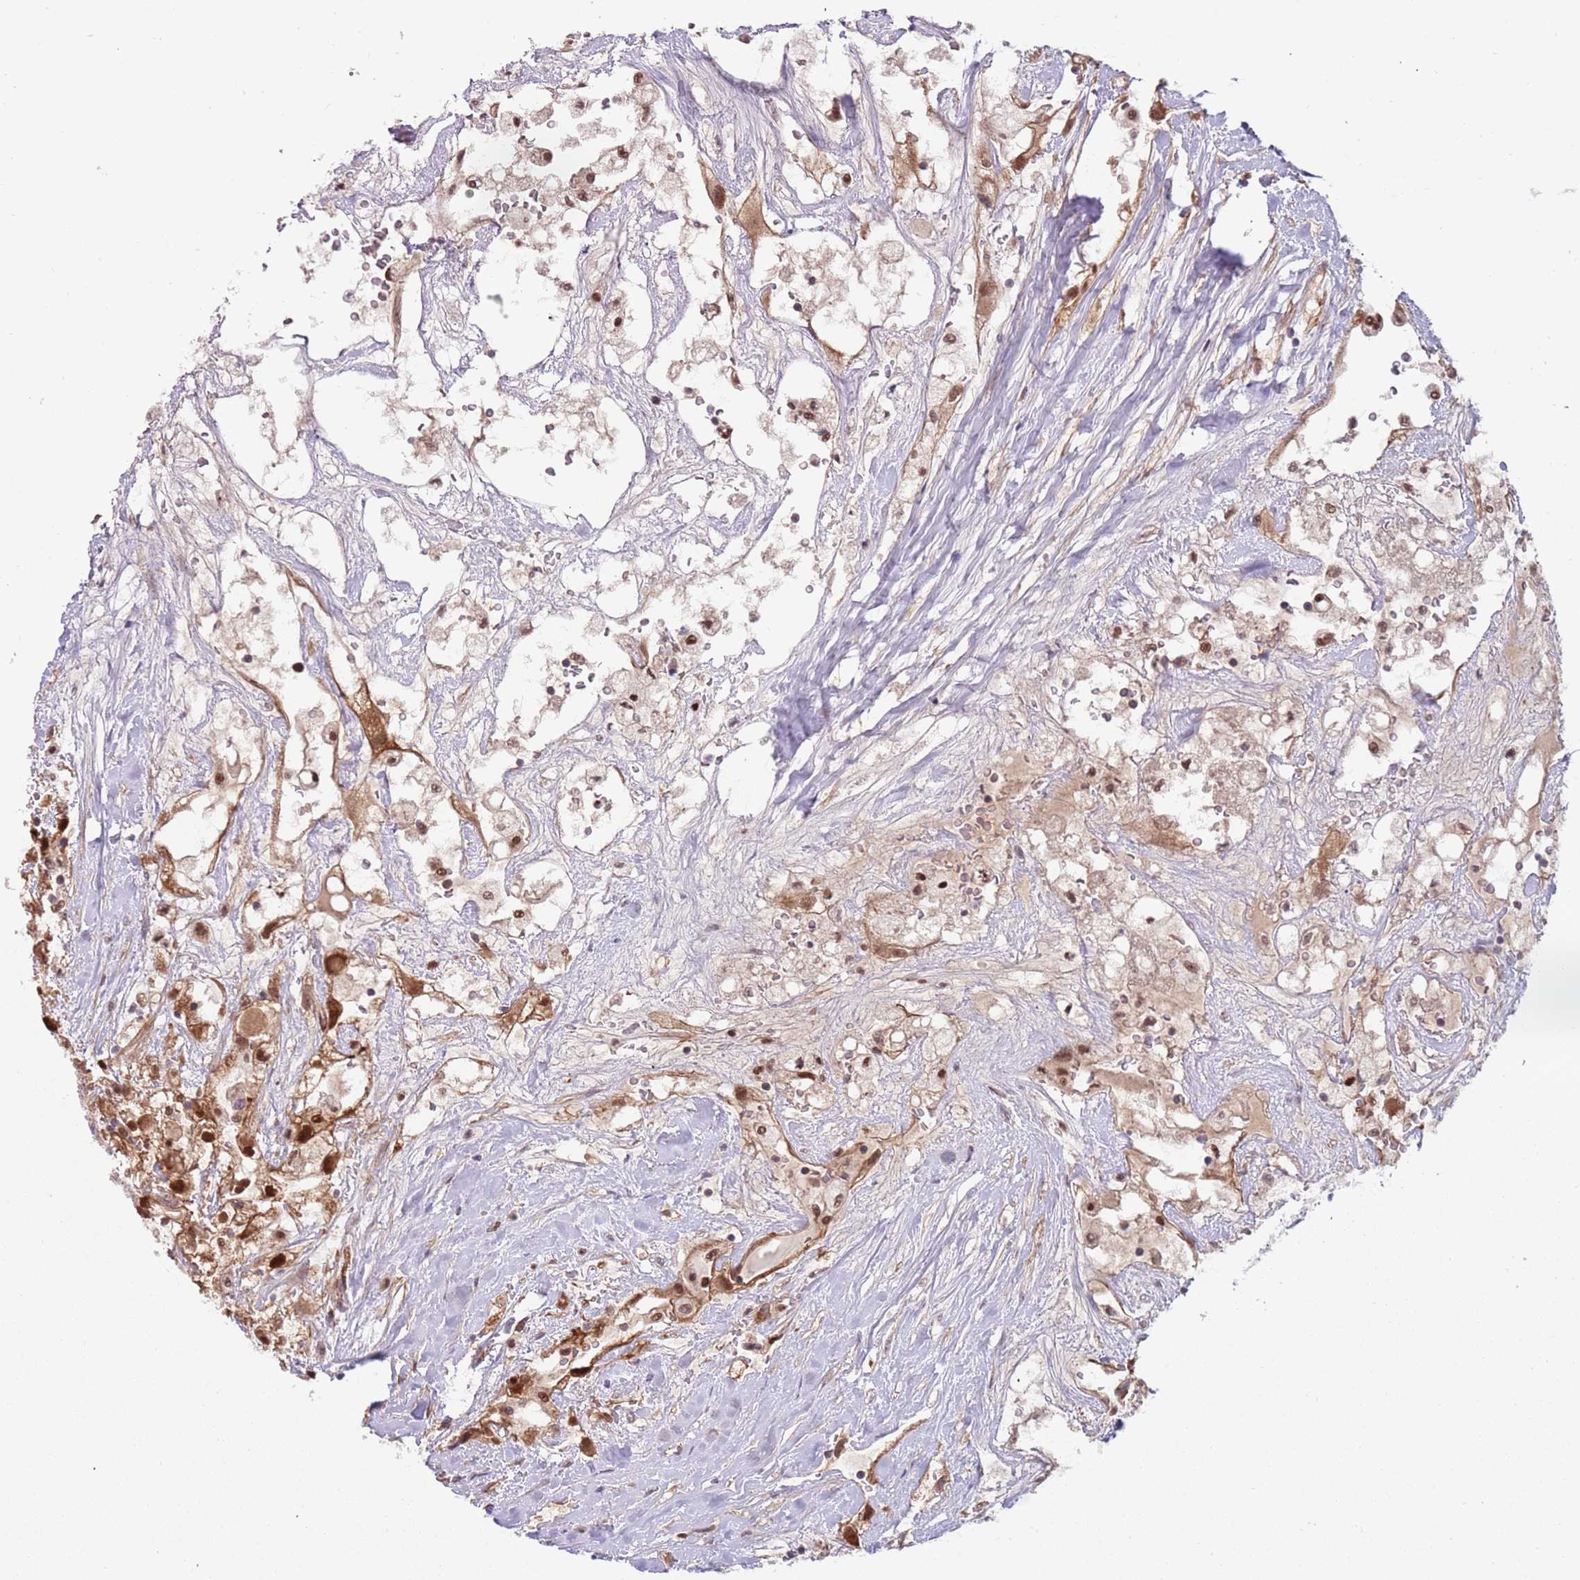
{"staining": {"intensity": "strong", "quantity": ">75%", "location": "cytoplasmic/membranous,nuclear"}, "tissue": "renal cancer", "cell_type": "Tumor cells", "image_type": "cancer", "snomed": [{"axis": "morphology", "description": "Adenocarcinoma, NOS"}, {"axis": "topography", "description": "Kidney"}], "caption": "About >75% of tumor cells in human adenocarcinoma (renal) display strong cytoplasmic/membranous and nuclear protein expression as visualized by brown immunohistochemical staining.", "gene": "RMND5B", "patient": {"sex": "male", "age": 59}}